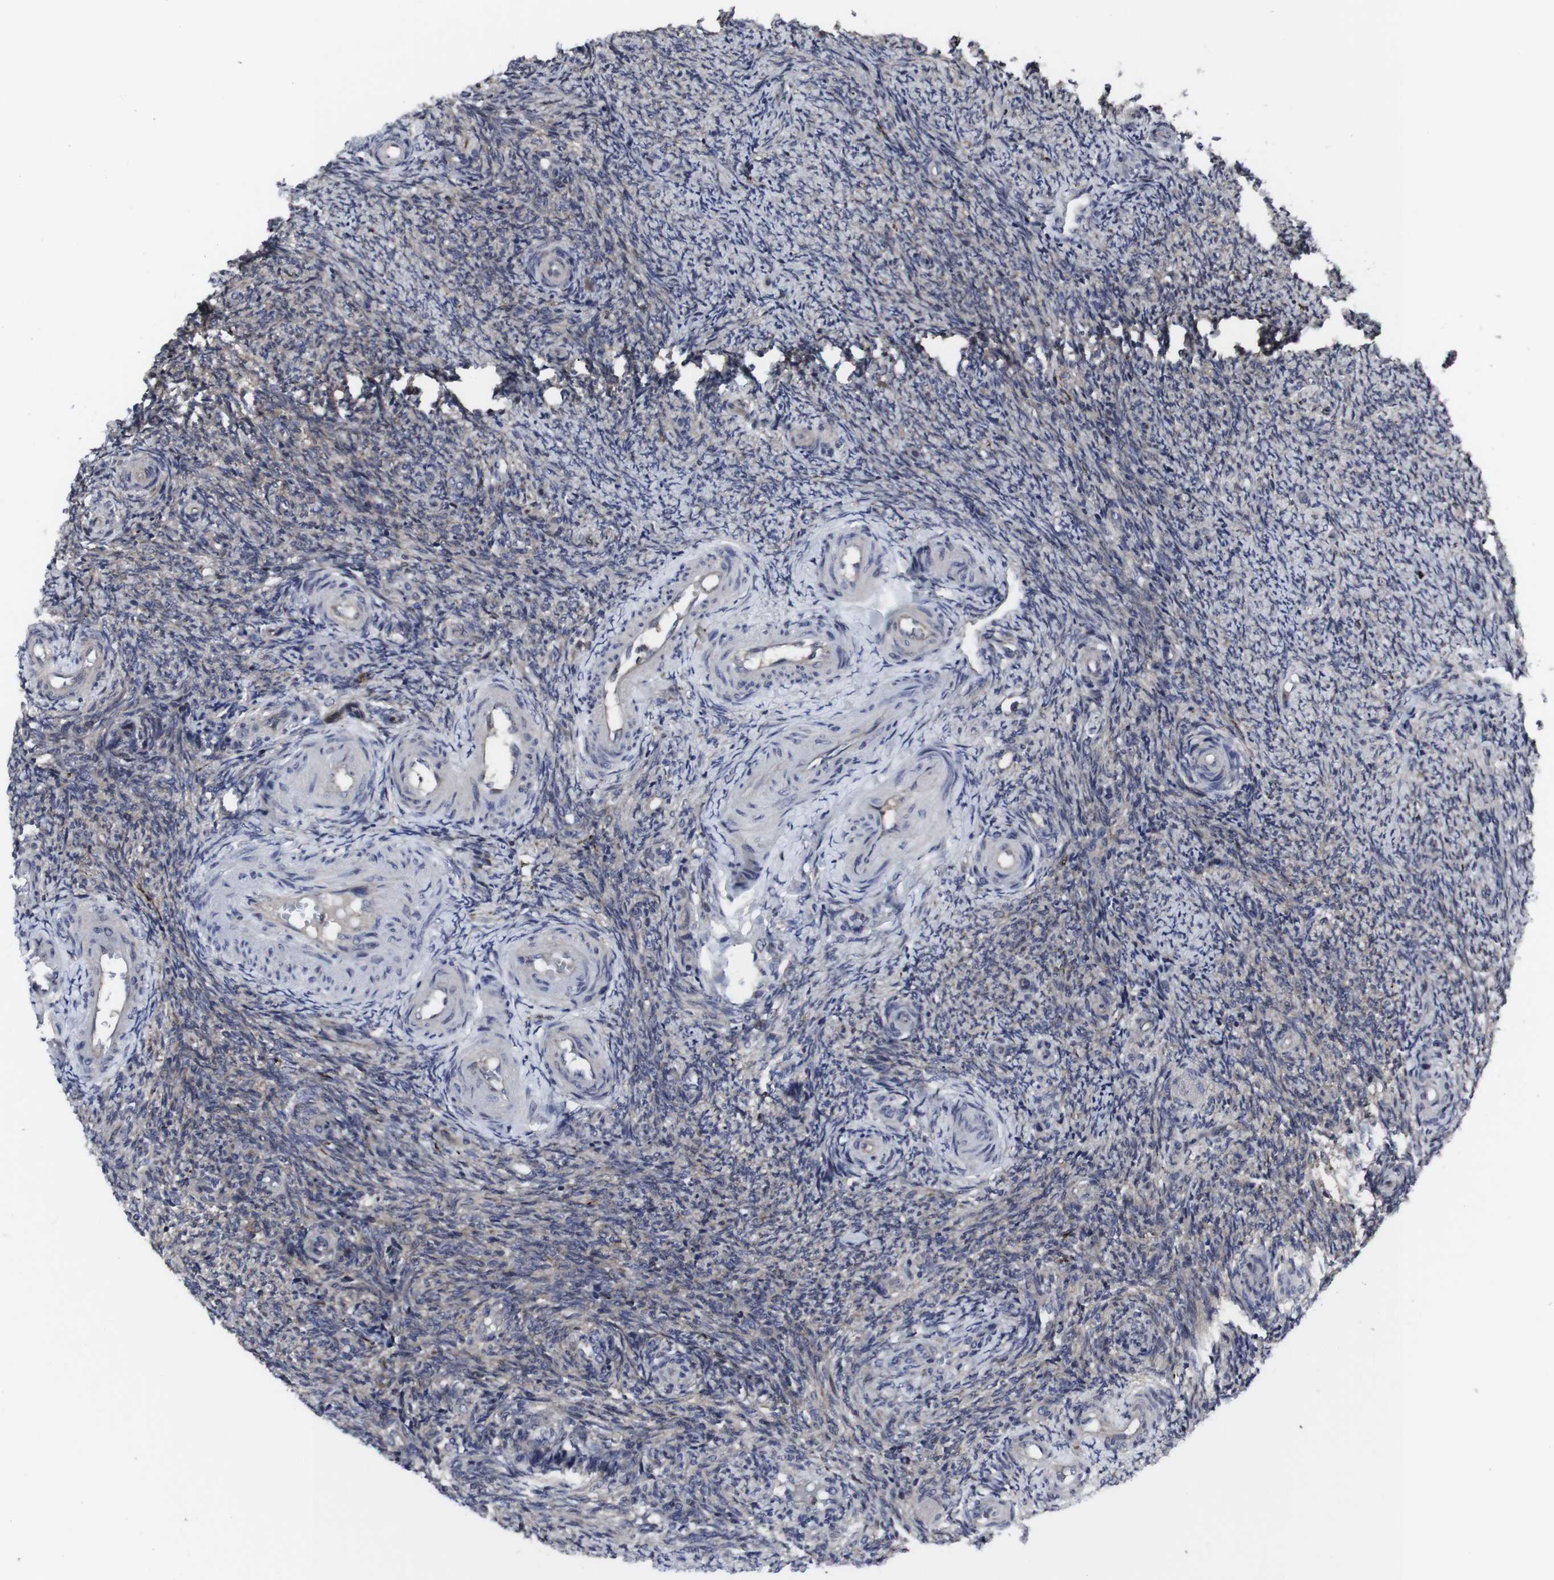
{"staining": {"intensity": "weak", "quantity": "<25%", "location": "cytoplasmic/membranous"}, "tissue": "ovary", "cell_type": "Ovarian stroma cells", "image_type": "normal", "snomed": [{"axis": "morphology", "description": "Normal tissue, NOS"}, {"axis": "topography", "description": "Ovary"}], "caption": "DAB immunohistochemical staining of benign ovary reveals no significant positivity in ovarian stroma cells.", "gene": "HPRT1", "patient": {"sex": "female", "age": 41}}